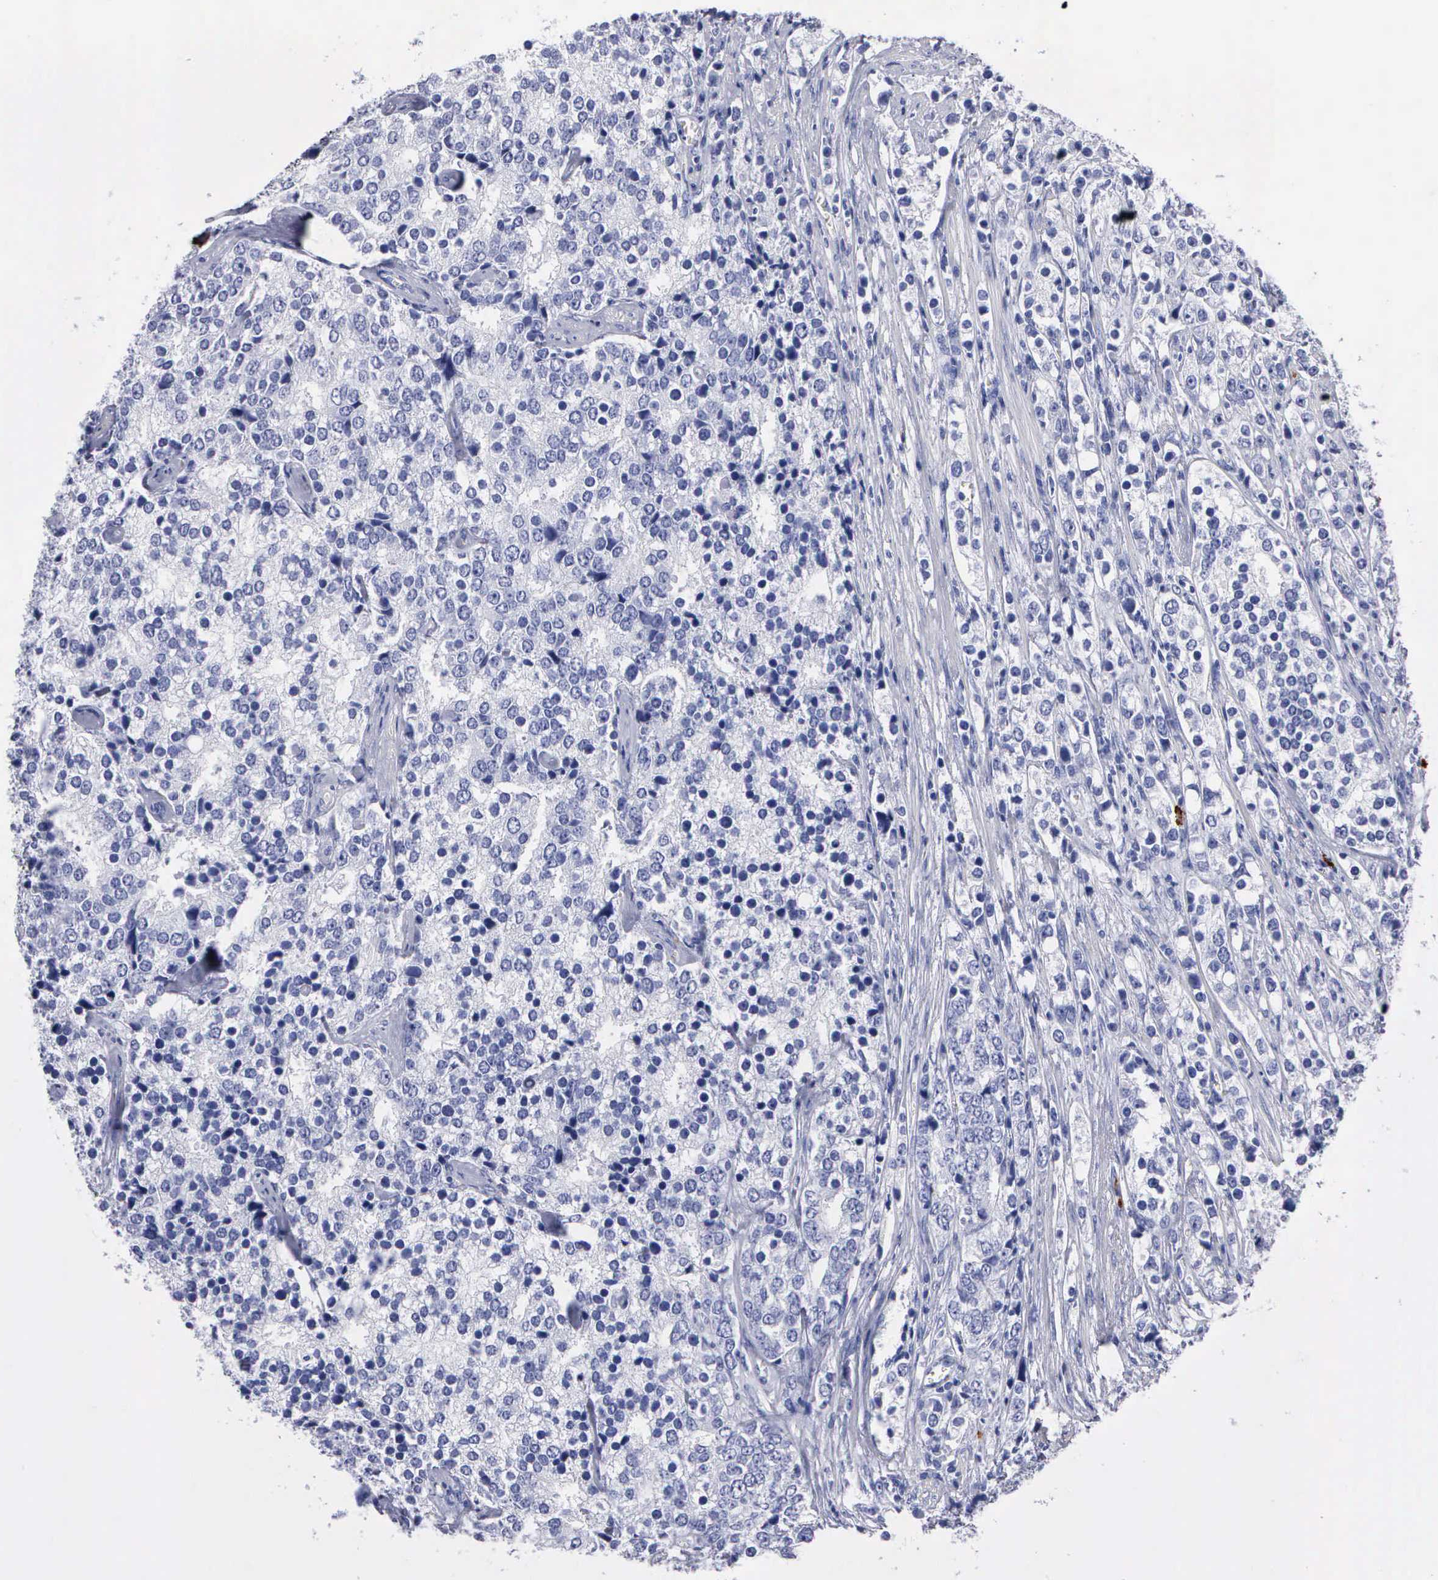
{"staining": {"intensity": "negative", "quantity": "none", "location": "none"}, "tissue": "prostate cancer", "cell_type": "Tumor cells", "image_type": "cancer", "snomed": [{"axis": "morphology", "description": "Adenocarcinoma, High grade"}, {"axis": "topography", "description": "Prostate"}], "caption": "DAB (3,3'-diaminobenzidine) immunohistochemical staining of human prostate cancer (high-grade adenocarcinoma) reveals no significant staining in tumor cells.", "gene": "CTSG", "patient": {"sex": "male", "age": 71}}